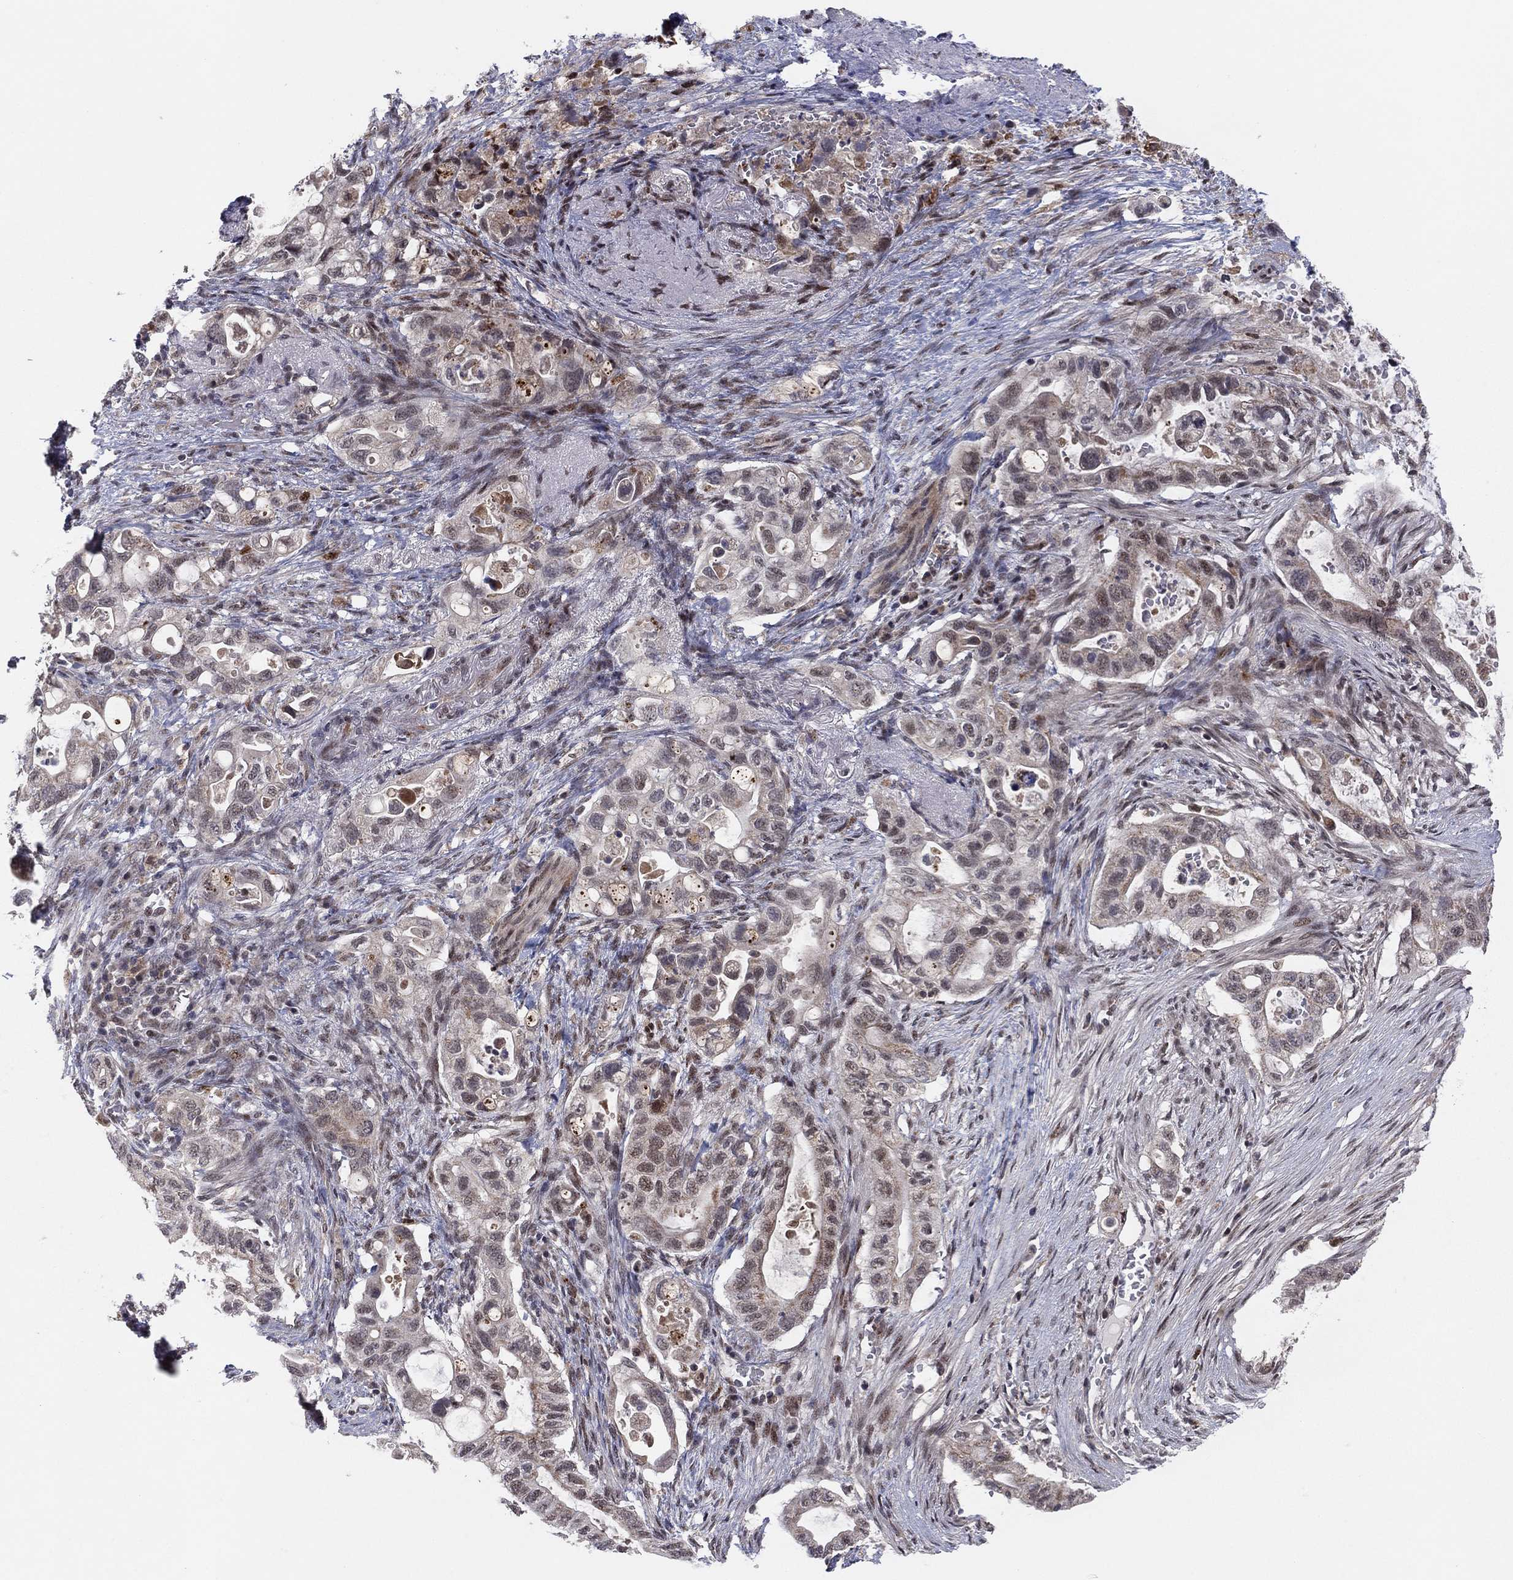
{"staining": {"intensity": "weak", "quantity": "25%-75%", "location": "cytoplasmic/membranous"}, "tissue": "pancreatic cancer", "cell_type": "Tumor cells", "image_type": "cancer", "snomed": [{"axis": "morphology", "description": "Adenocarcinoma, NOS"}, {"axis": "topography", "description": "Pancreas"}], "caption": "IHC histopathology image of neoplastic tissue: pancreatic cancer (adenocarcinoma) stained using immunohistochemistry (IHC) displays low levels of weak protein expression localized specifically in the cytoplasmic/membranous of tumor cells, appearing as a cytoplasmic/membranous brown color.", "gene": "ZNF395", "patient": {"sex": "female", "age": 72}}